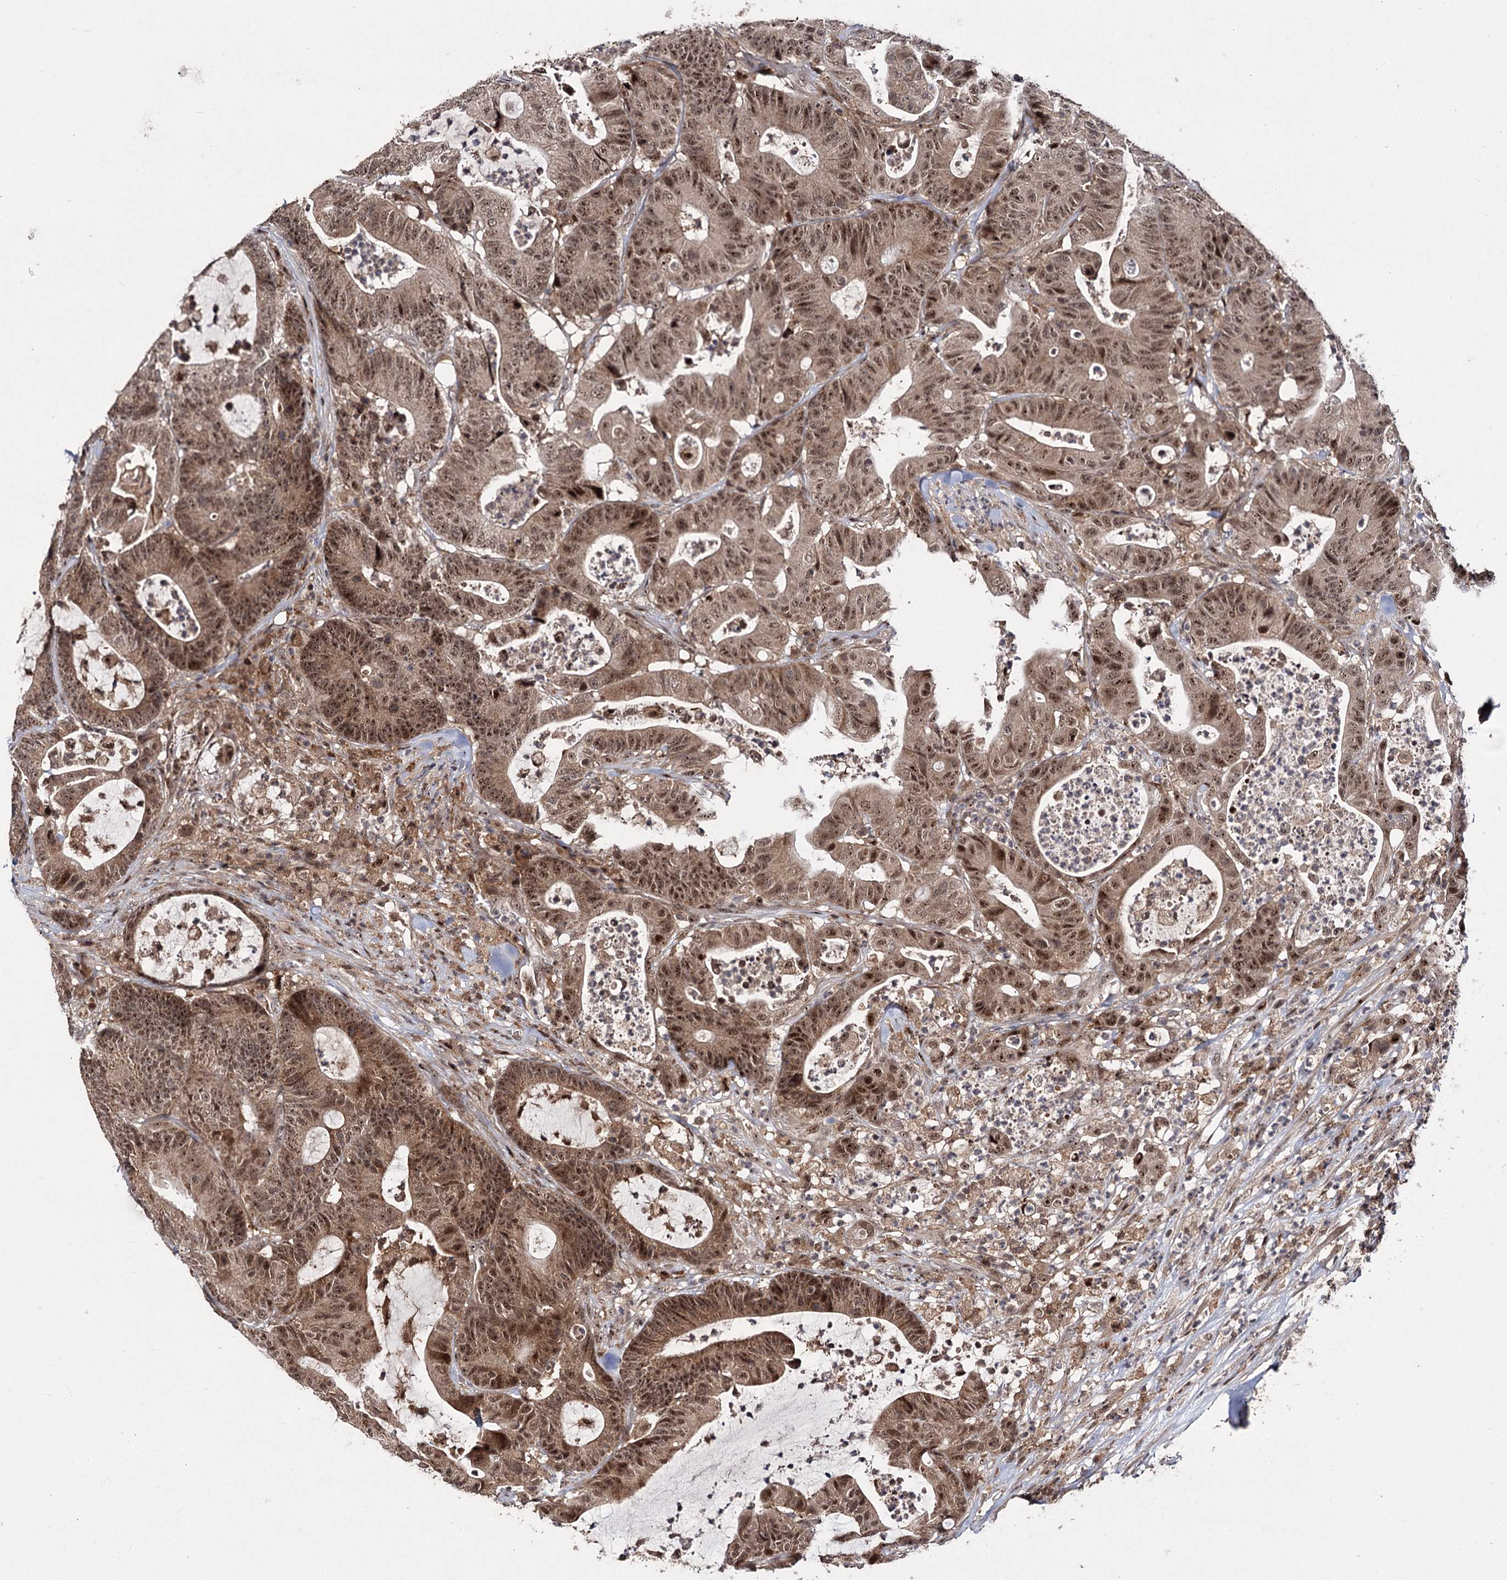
{"staining": {"intensity": "moderate", "quantity": ">75%", "location": "cytoplasmic/membranous,nuclear"}, "tissue": "colorectal cancer", "cell_type": "Tumor cells", "image_type": "cancer", "snomed": [{"axis": "morphology", "description": "Adenocarcinoma, NOS"}, {"axis": "topography", "description": "Colon"}], "caption": "High-power microscopy captured an immunohistochemistry (IHC) micrograph of colorectal cancer, revealing moderate cytoplasmic/membranous and nuclear staining in about >75% of tumor cells. Using DAB (3,3'-diaminobenzidine) (brown) and hematoxylin (blue) stains, captured at high magnification using brightfield microscopy.", "gene": "MKNK2", "patient": {"sex": "female", "age": 84}}